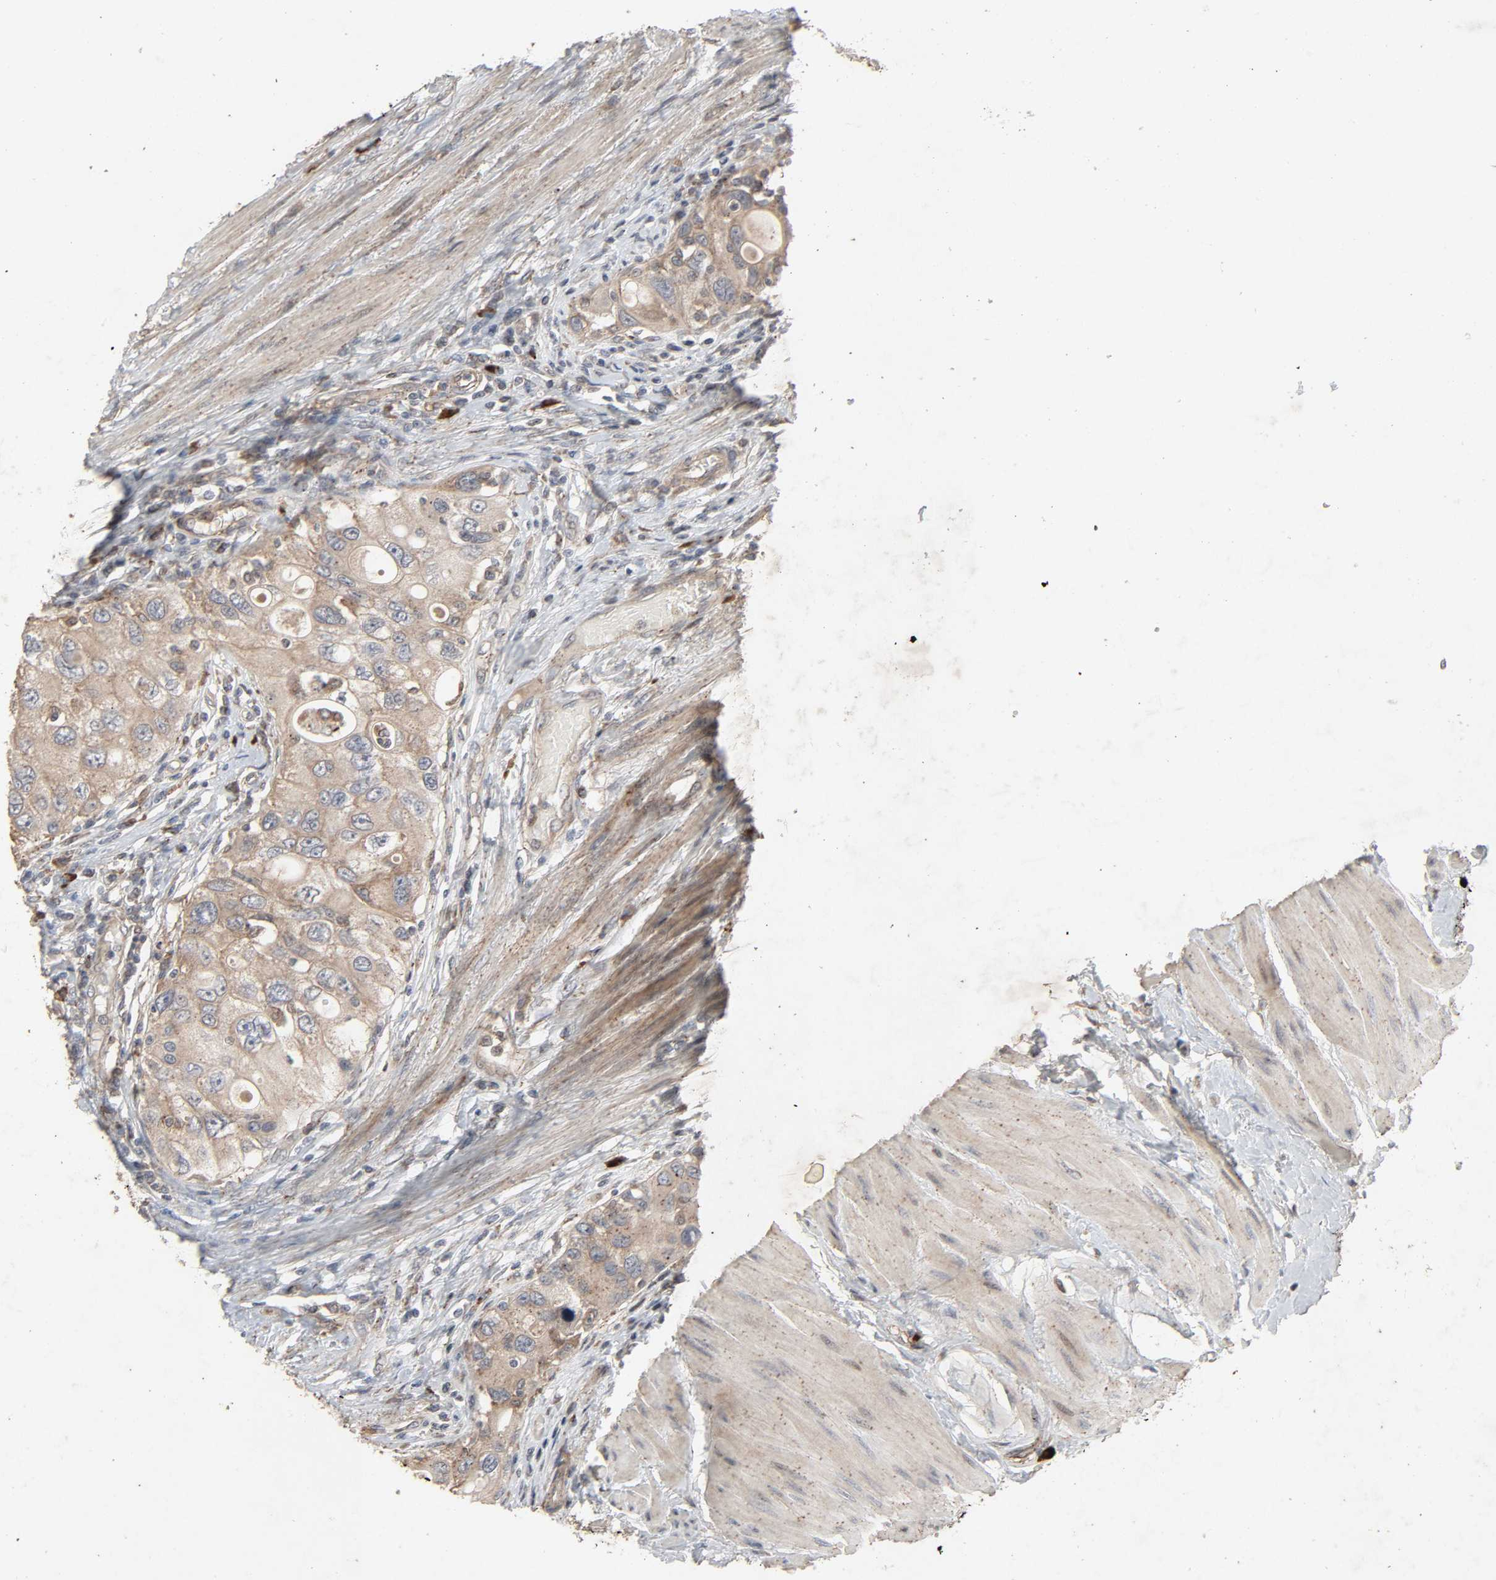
{"staining": {"intensity": "weak", "quantity": ">75%", "location": "cytoplasmic/membranous"}, "tissue": "urothelial cancer", "cell_type": "Tumor cells", "image_type": "cancer", "snomed": [{"axis": "morphology", "description": "Urothelial carcinoma, High grade"}, {"axis": "topography", "description": "Urinary bladder"}], "caption": "Tumor cells display low levels of weak cytoplasmic/membranous staining in about >75% of cells in human high-grade urothelial carcinoma.", "gene": "ADCY4", "patient": {"sex": "female", "age": 56}}